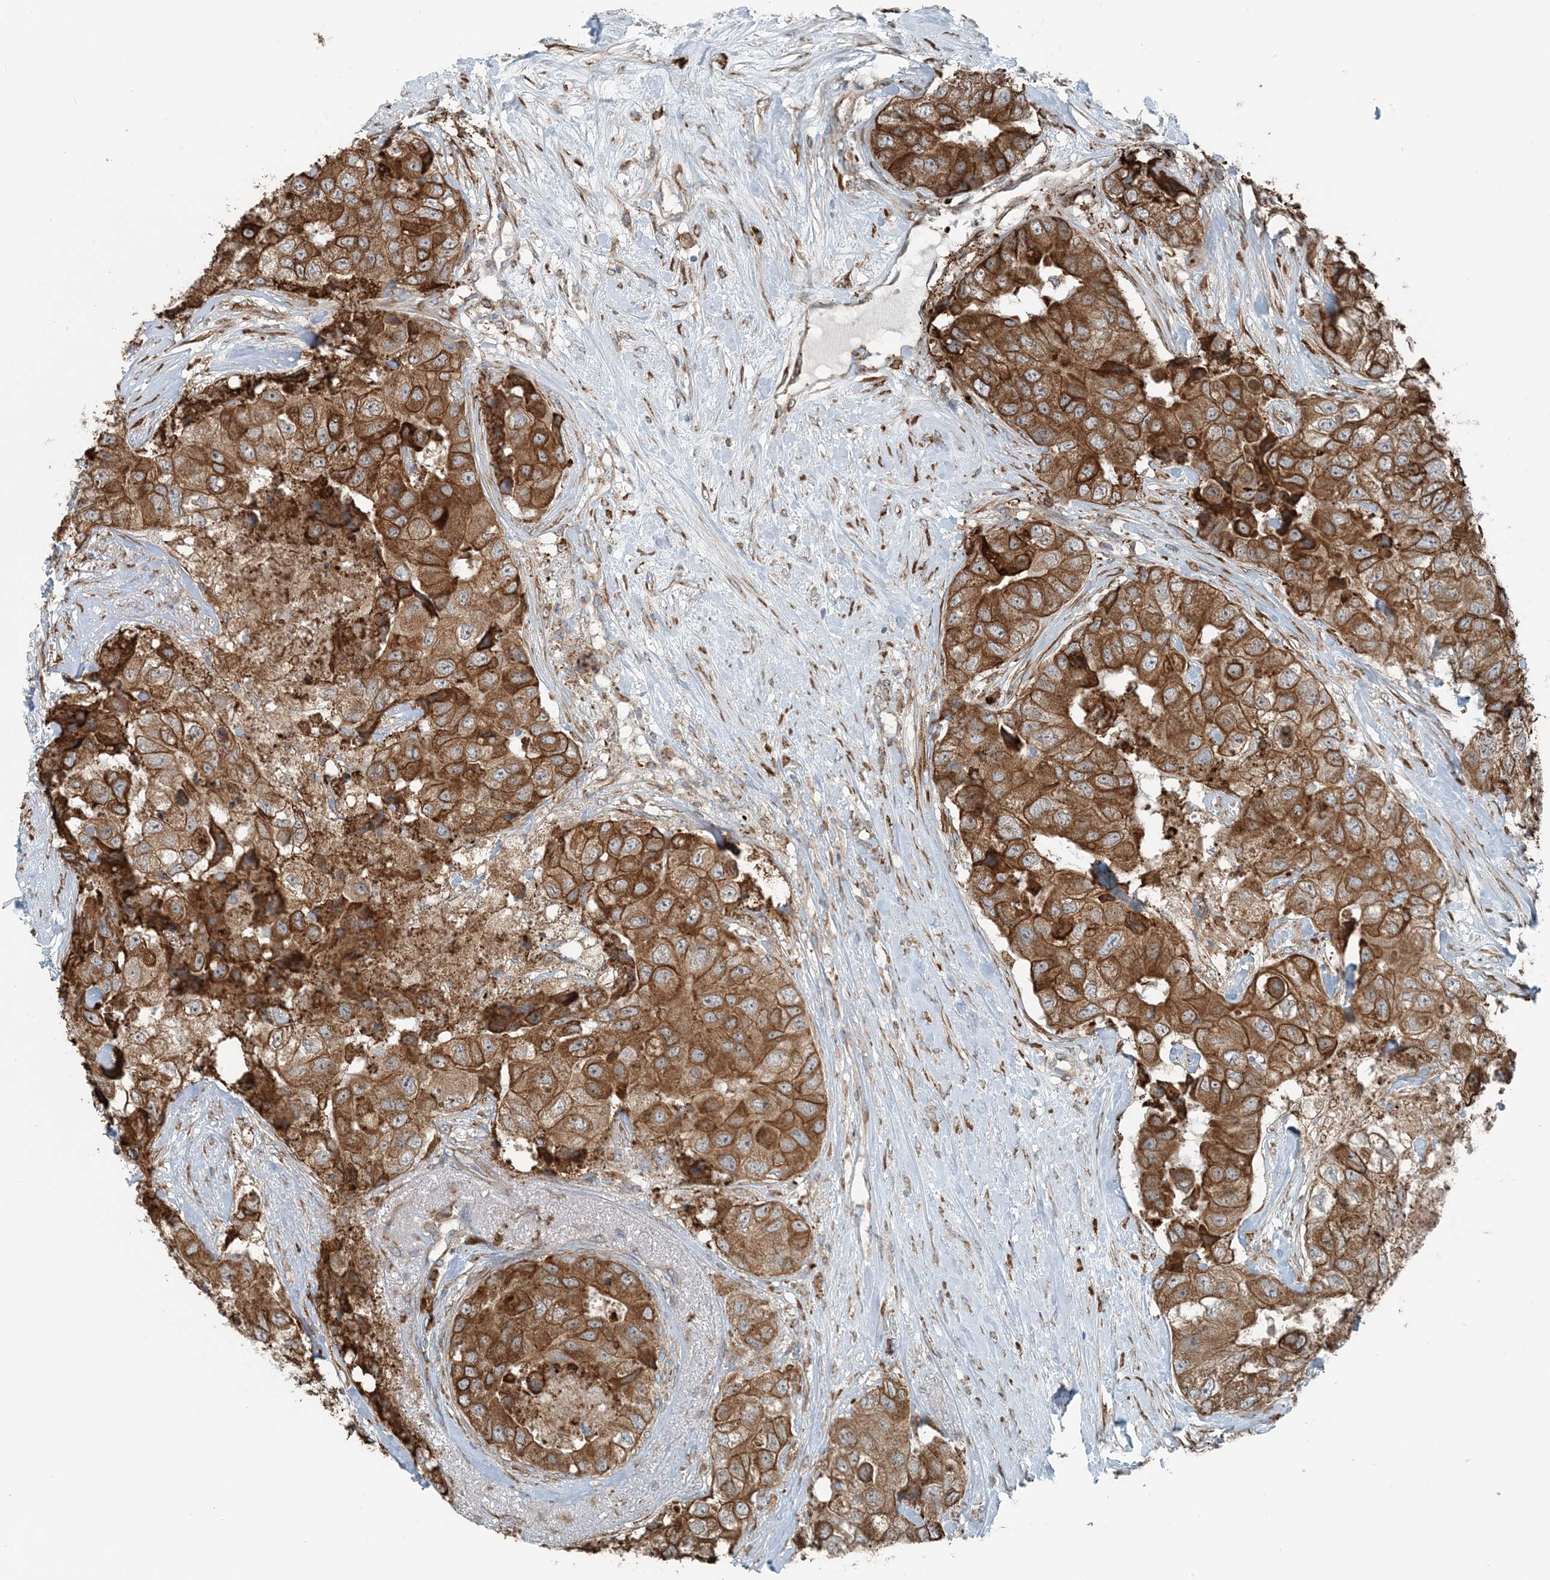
{"staining": {"intensity": "strong", "quantity": ">75%", "location": "cytoplasmic/membranous"}, "tissue": "breast cancer", "cell_type": "Tumor cells", "image_type": "cancer", "snomed": [{"axis": "morphology", "description": "Duct carcinoma"}, {"axis": "topography", "description": "Breast"}], "caption": "Intraductal carcinoma (breast) stained for a protein (brown) displays strong cytoplasmic/membranous positive expression in about >75% of tumor cells.", "gene": "CERKL", "patient": {"sex": "female", "age": 62}}